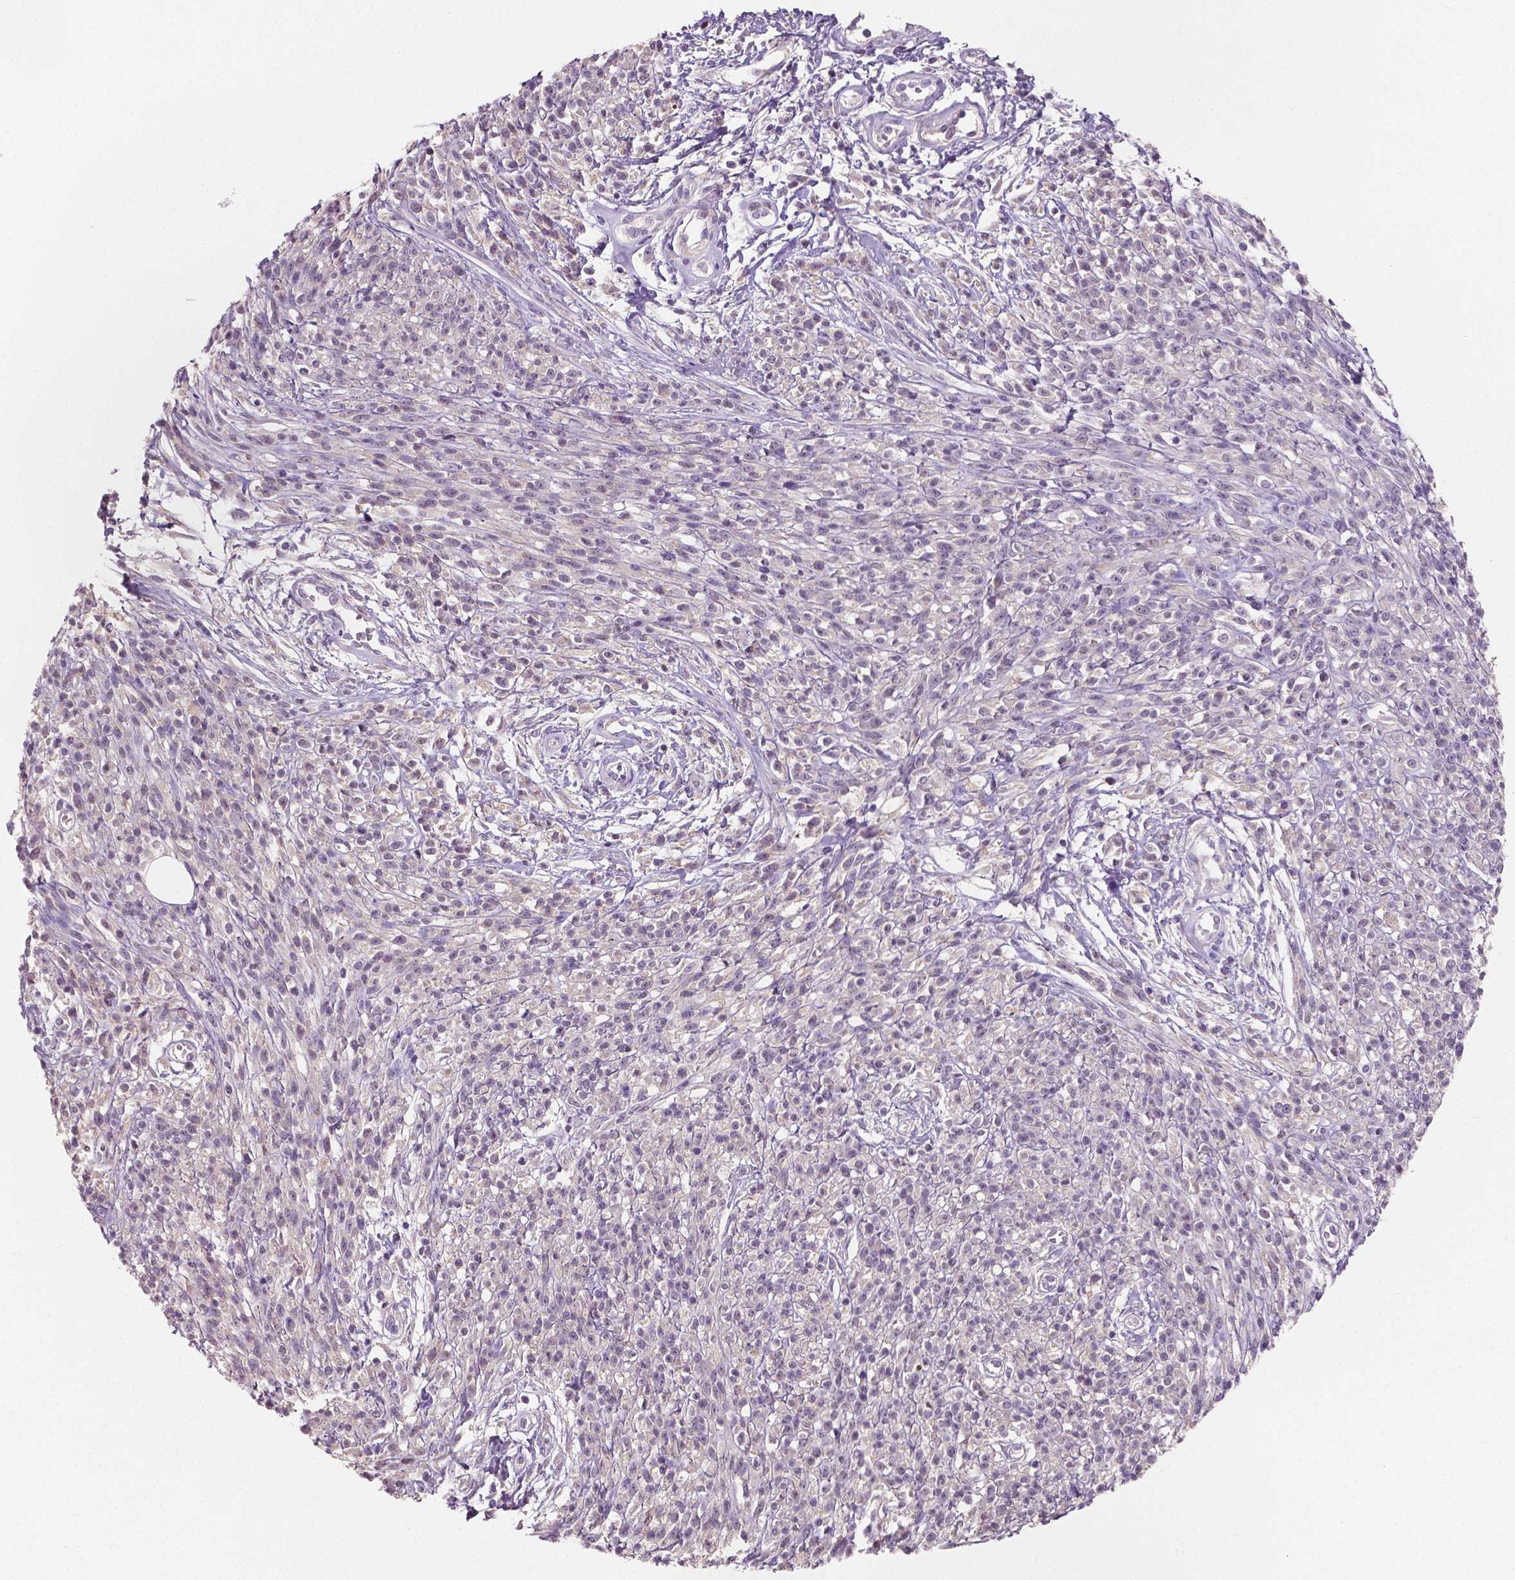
{"staining": {"intensity": "negative", "quantity": "none", "location": "none"}, "tissue": "melanoma", "cell_type": "Tumor cells", "image_type": "cancer", "snomed": [{"axis": "morphology", "description": "Malignant melanoma, NOS"}, {"axis": "topography", "description": "Skin"}, {"axis": "topography", "description": "Skin of trunk"}], "caption": "The micrograph demonstrates no significant staining in tumor cells of melanoma.", "gene": "LSM14B", "patient": {"sex": "male", "age": 74}}